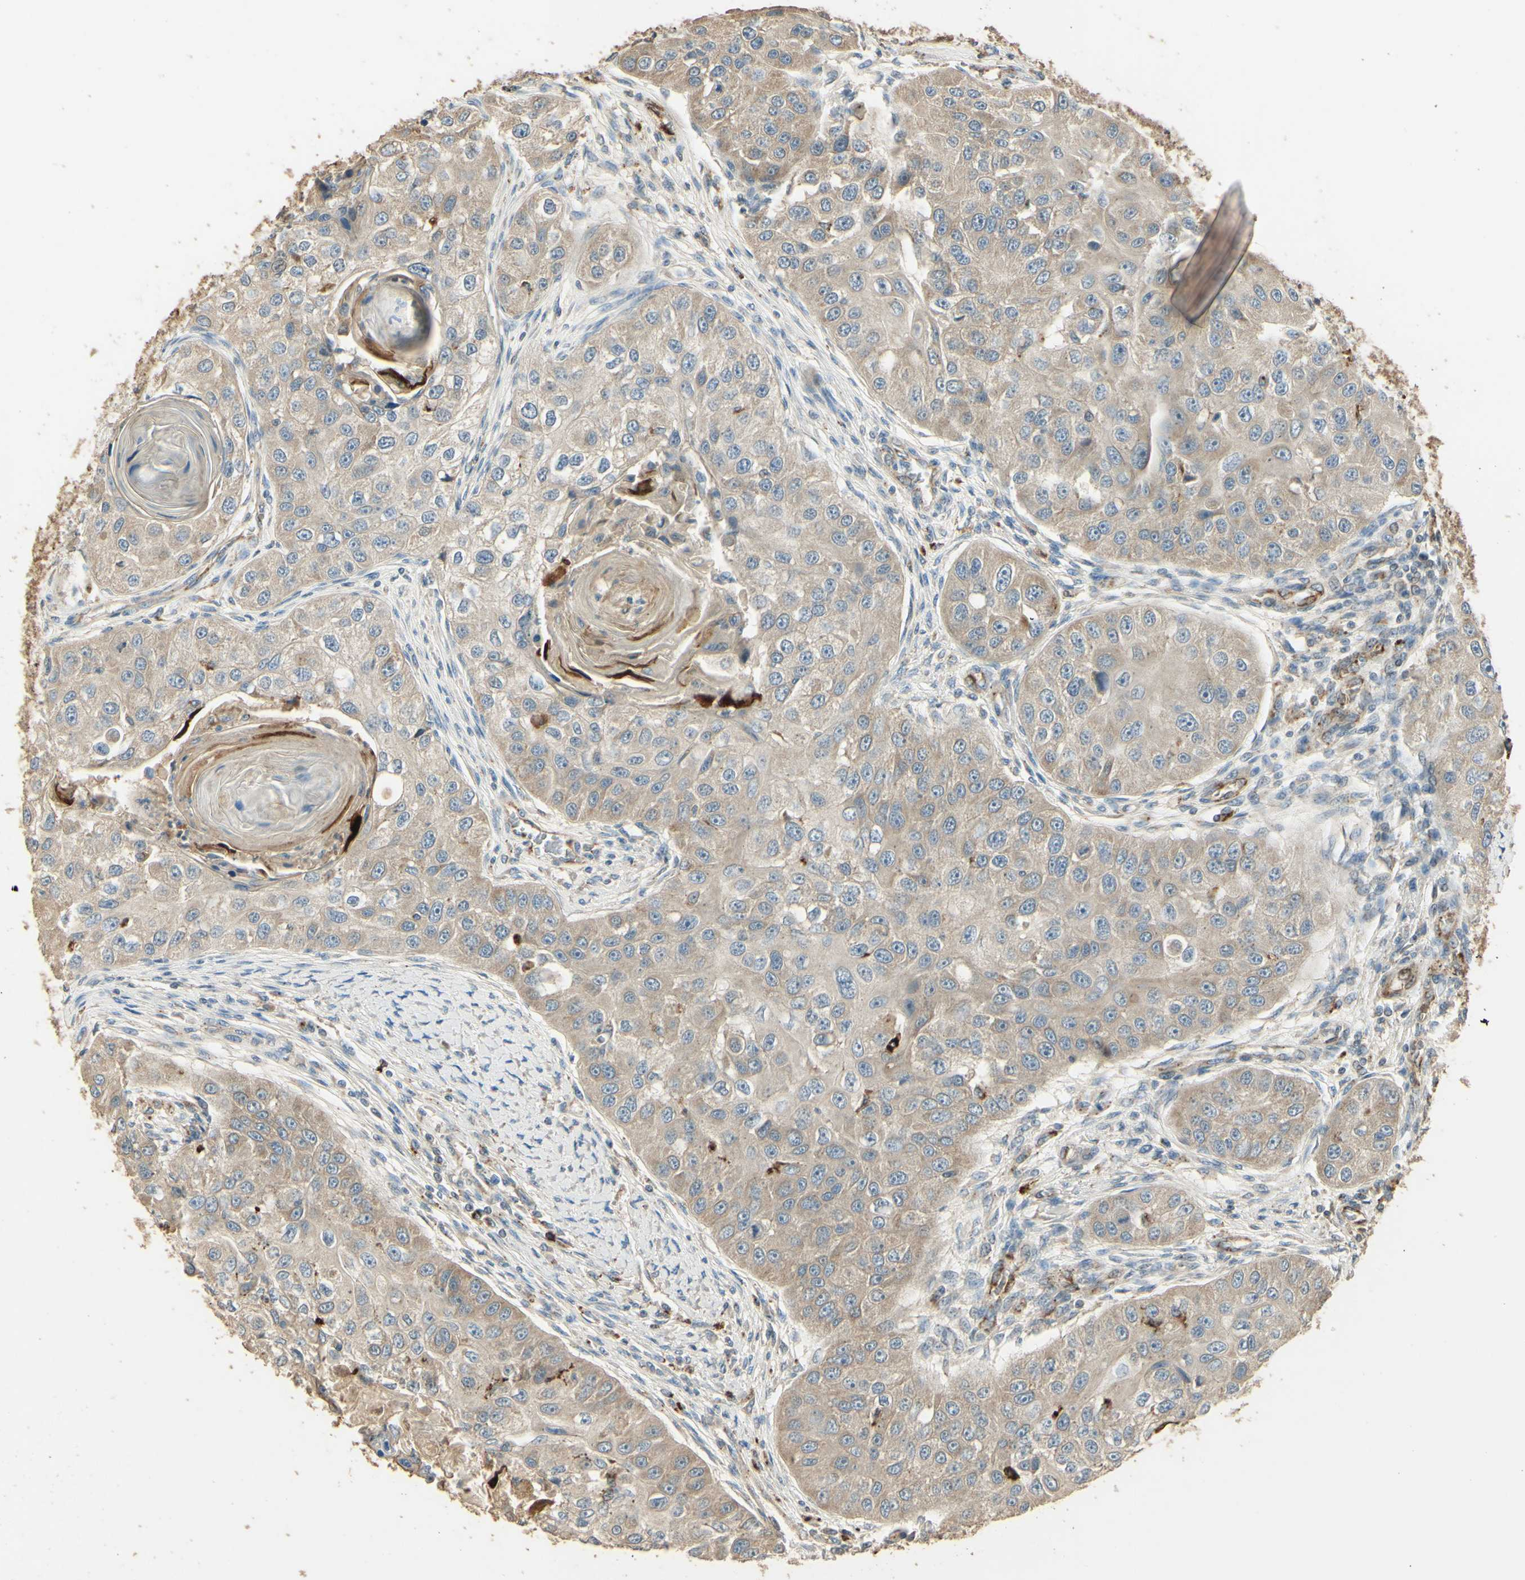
{"staining": {"intensity": "weak", "quantity": ">75%", "location": "cytoplasmic/membranous"}, "tissue": "head and neck cancer", "cell_type": "Tumor cells", "image_type": "cancer", "snomed": [{"axis": "morphology", "description": "Normal tissue, NOS"}, {"axis": "morphology", "description": "Squamous cell carcinoma, NOS"}, {"axis": "topography", "description": "Skeletal muscle"}, {"axis": "topography", "description": "Head-Neck"}], "caption": "This is a micrograph of immunohistochemistry staining of head and neck cancer (squamous cell carcinoma), which shows weak staining in the cytoplasmic/membranous of tumor cells.", "gene": "ARHGEF17", "patient": {"sex": "male", "age": 51}}